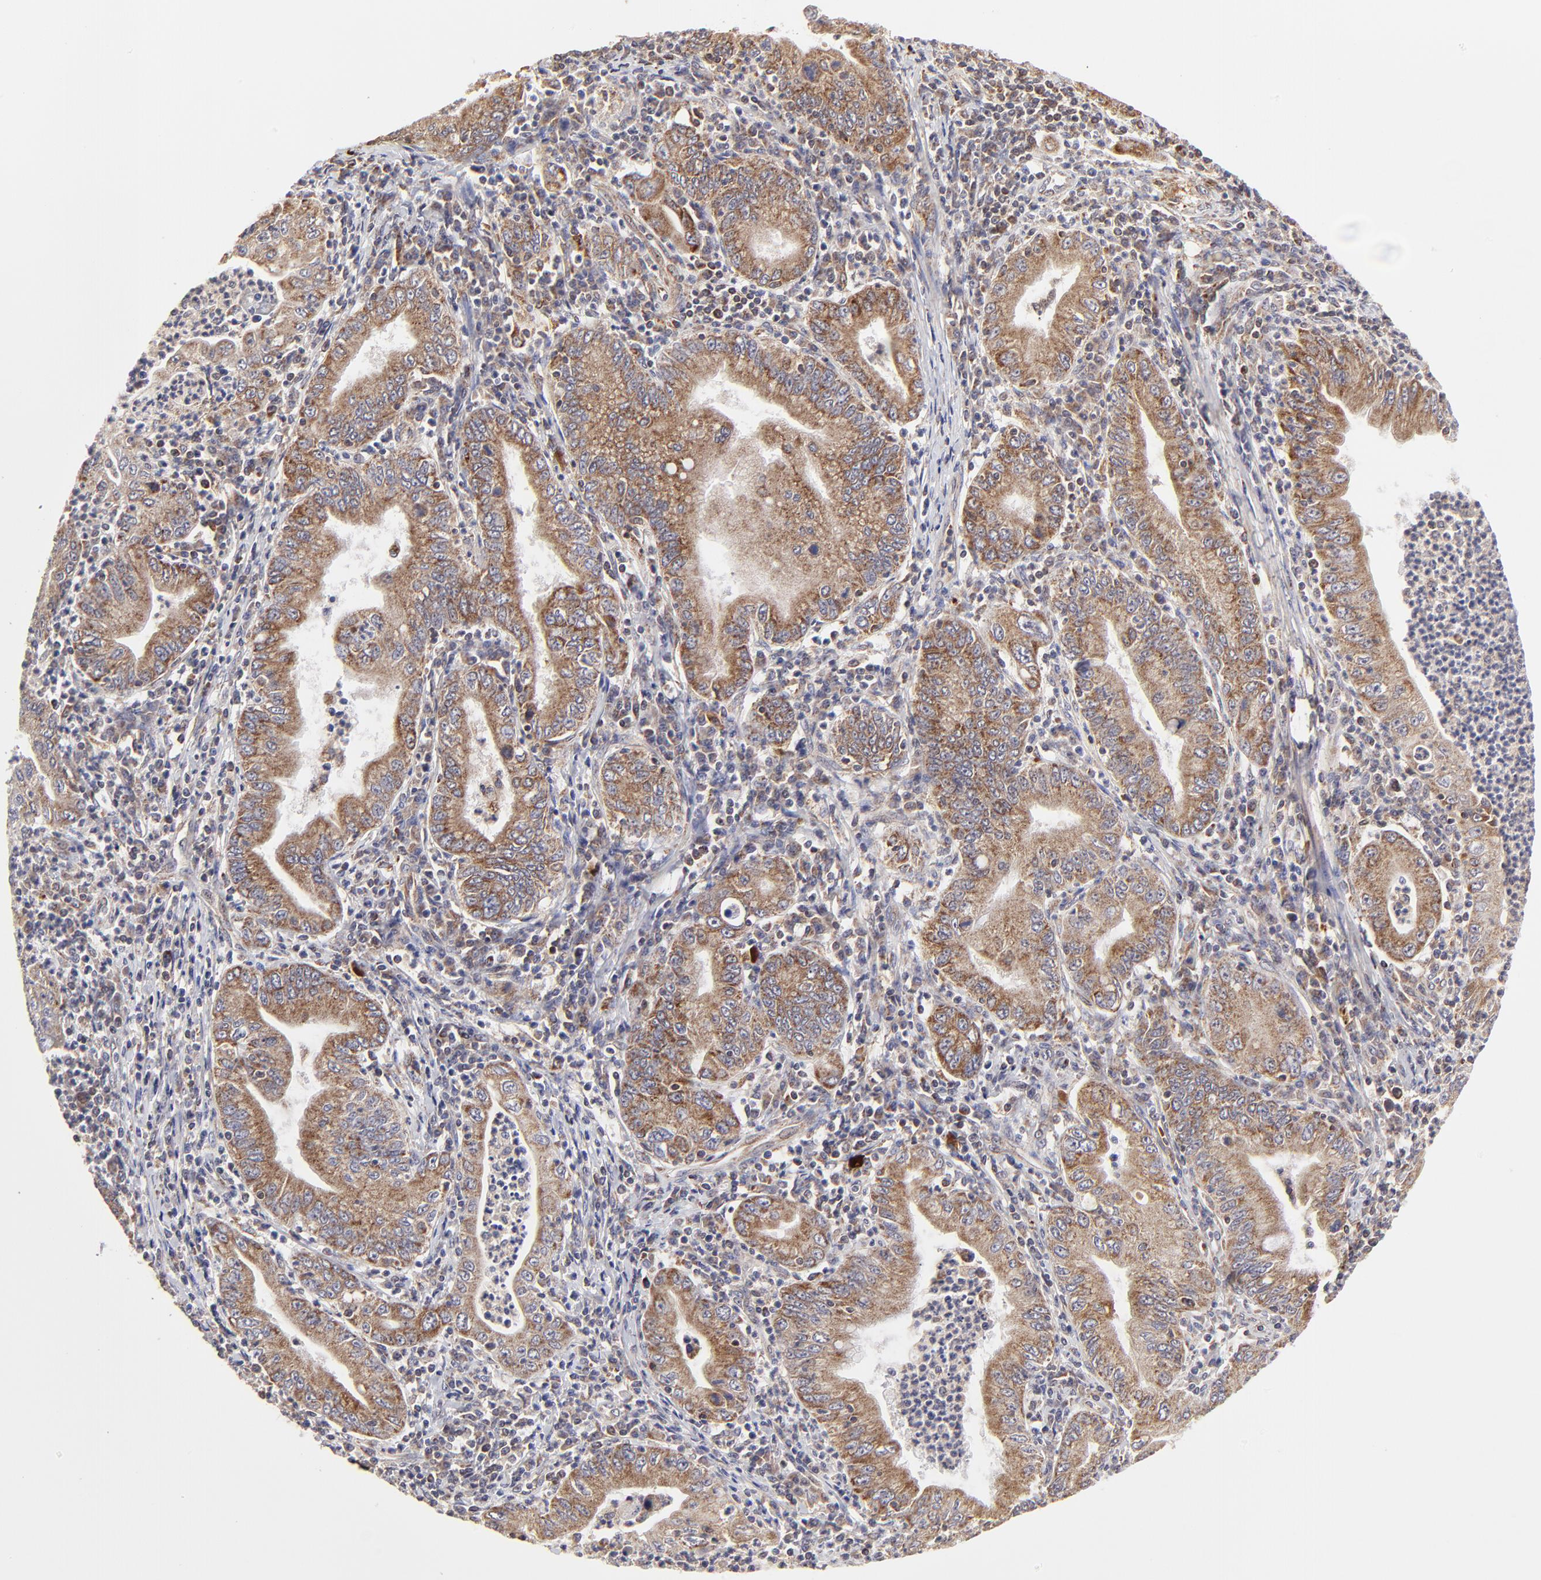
{"staining": {"intensity": "moderate", "quantity": ">75%", "location": "cytoplasmic/membranous"}, "tissue": "stomach cancer", "cell_type": "Tumor cells", "image_type": "cancer", "snomed": [{"axis": "morphology", "description": "Normal tissue, NOS"}, {"axis": "morphology", "description": "Adenocarcinoma, NOS"}, {"axis": "topography", "description": "Esophagus"}, {"axis": "topography", "description": "Stomach, upper"}, {"axis": "topography", "description": "Peripheral nerve tissue"}], "caption": "Protein staining reveals moderate cytoplasmic/membranous positivity in approximately >75% of tumor cells in stomach cancer (adenocarcinoma). Immunohistochemistry (ihc) stains the protein in brown and the nuclei are stained blue.", "gene": "MAP2K7", "patient": {"sex": "male", "age": 62}}